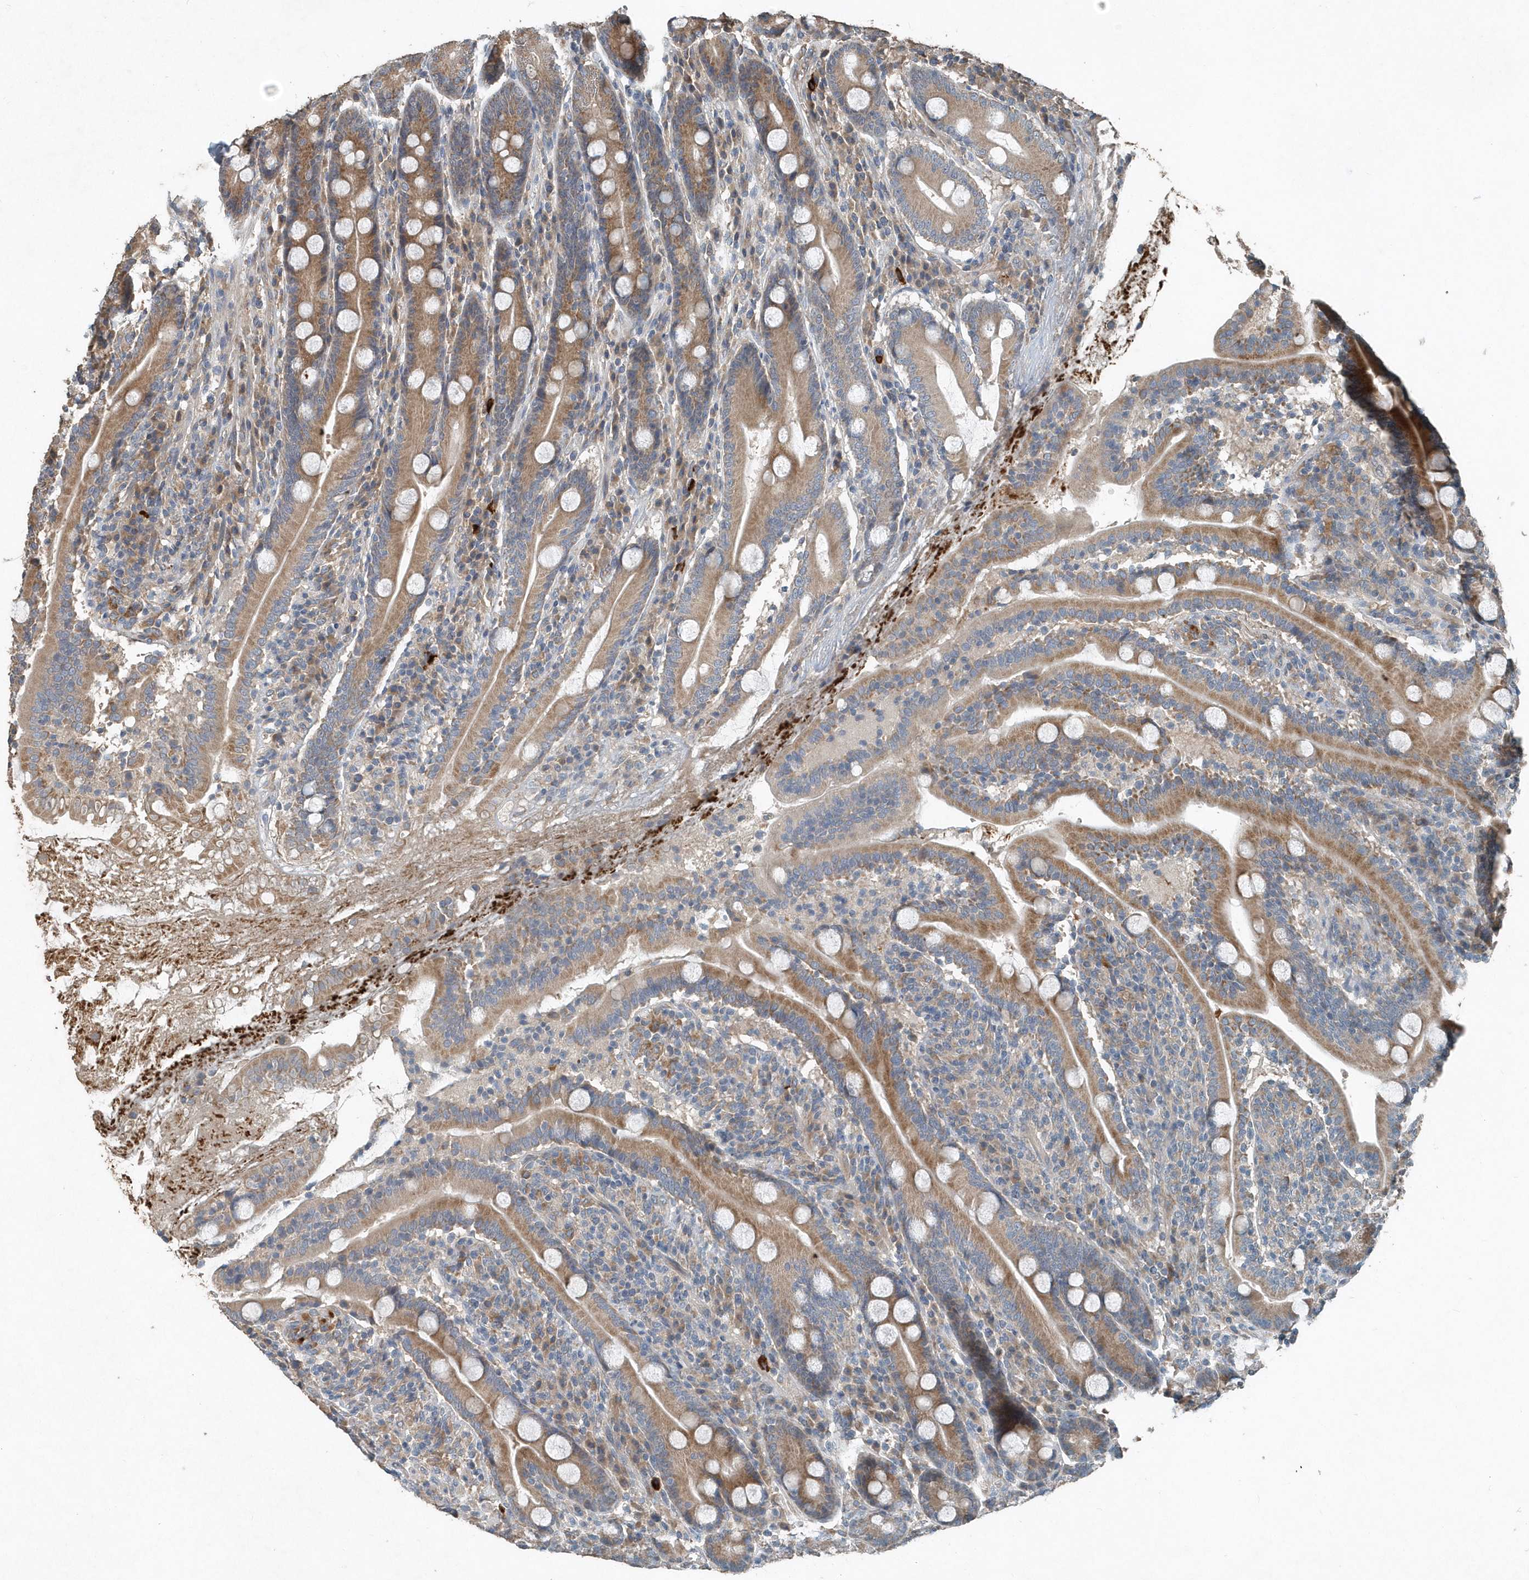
{"staining": {"intensity": "moderate", "quantity": ">75%", "location": "cytoplasmic/membranous"}, "tissue": "duodenum", "cell_type": "Glandular cells", "image_type": "normal", "snomed": [{"axis": "morphology", "description": "Normal tissue, NOS"}, {"axis": "topography", "description": "Duodenum"}], "caption": "An image of duodenum stained for a protein exhibits moderate cytoplasmic/membranous brown staining in glandular cells. The staining is performed using DAB brown chromogen to label protein expression. The nuclei are counter-stained blue using hematoxylin.", "gene": "SCFD2", "patient": {"sex": "male", "age": 35}}